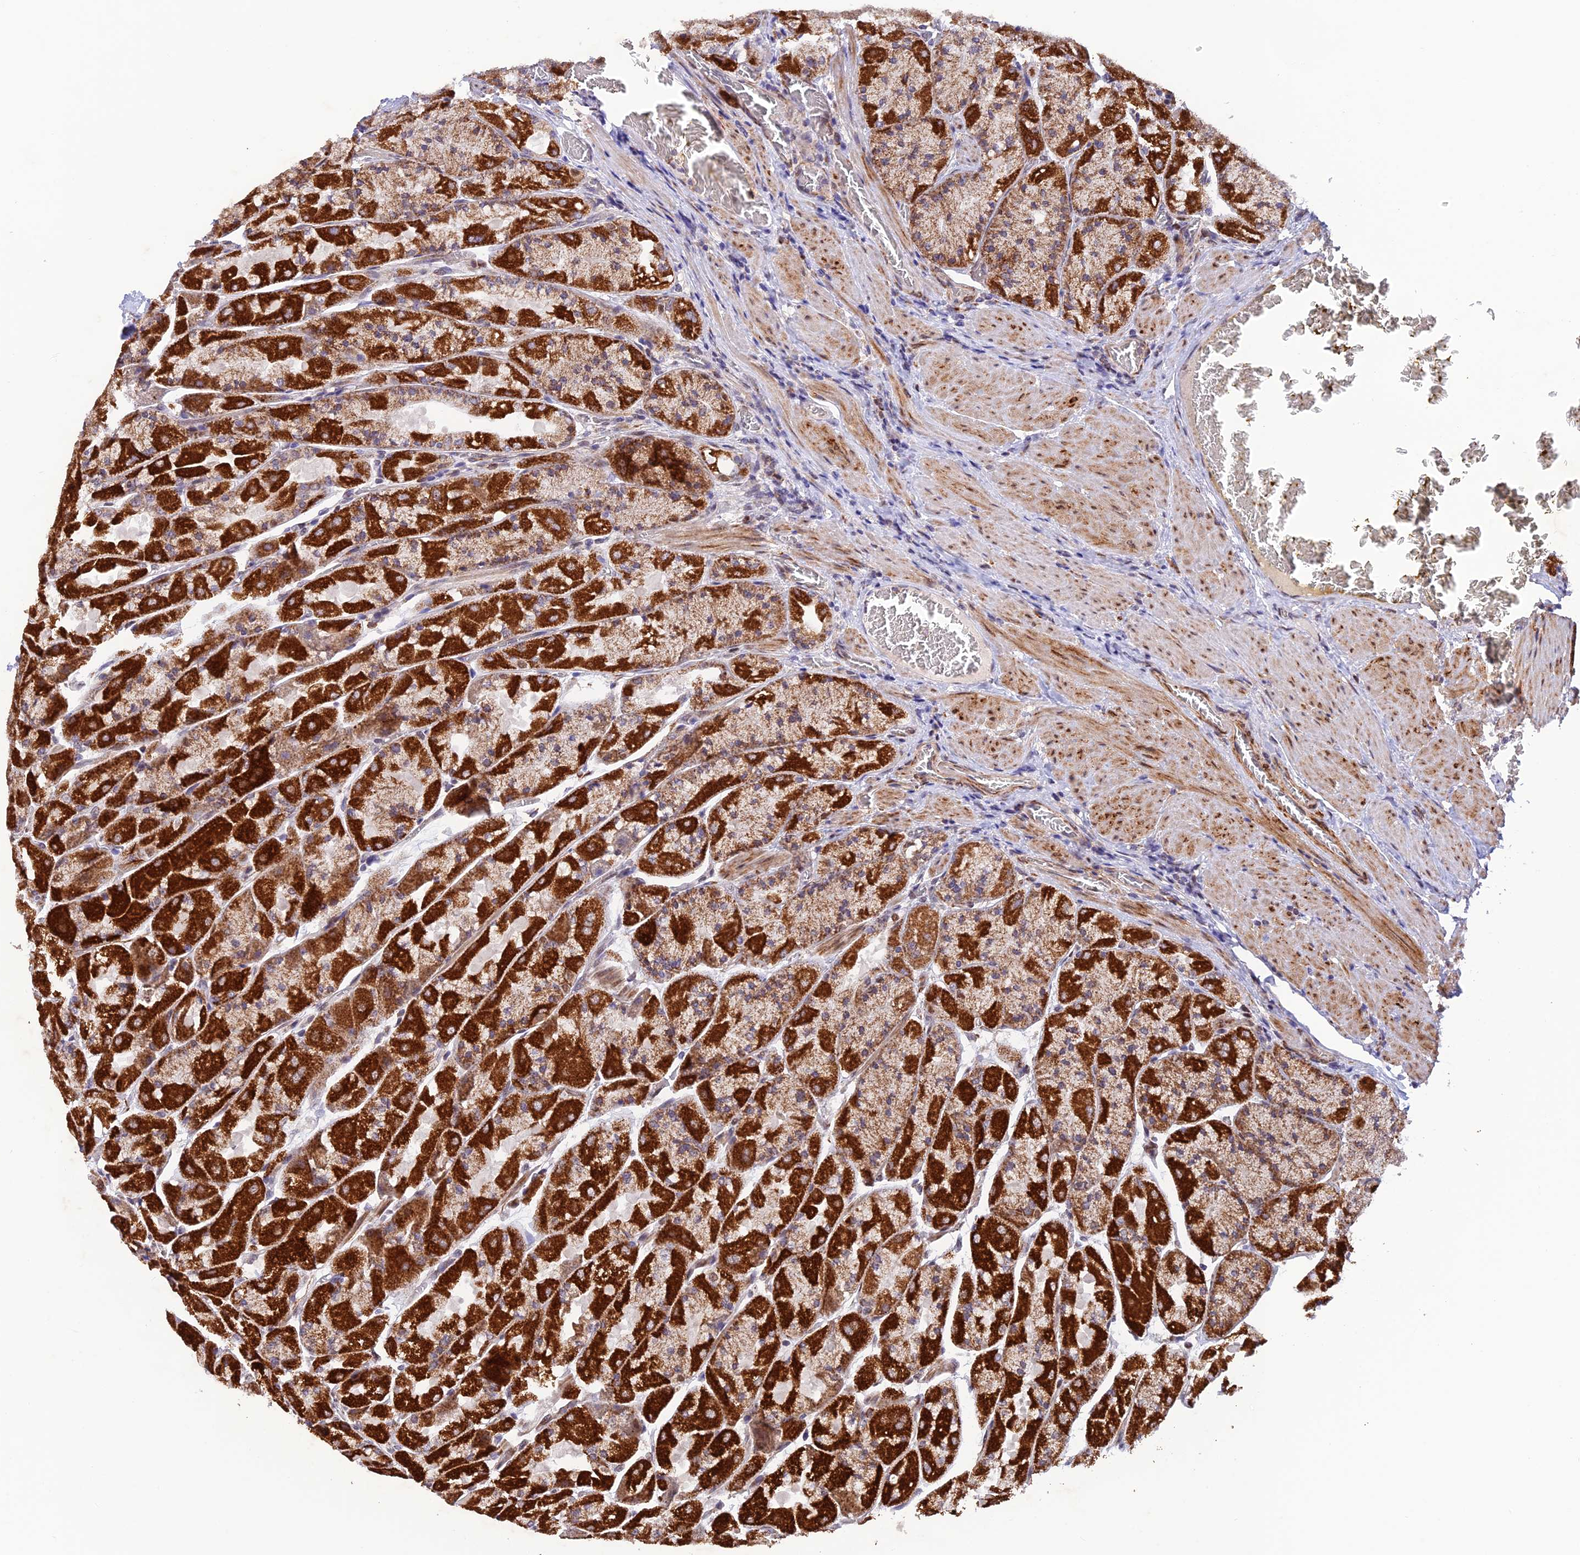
{"staining": {"intensity": "strong", "quantity": ">75%", "location": "cytoplasmic/membranous"}, "tissue": "stomach", "cell_type": "Glandular cells", "image_type": "normal", "snomed": [{"axis": "morphology", "description": "Normal tissue, NOS"}, {"axis": "topography", "description": "Stomach"}], "caption": "Glandular cells reveal high levels of strong cytoplasmic/membranous staining in approximately >75% of cells in unremarkable stomach. (DAB (3,3'-diaminobenzidine) = brown stain, brightfield microscopy at high magnification).", "gene": "WDR55", "patient": {"sex": "female", "age": 61}}